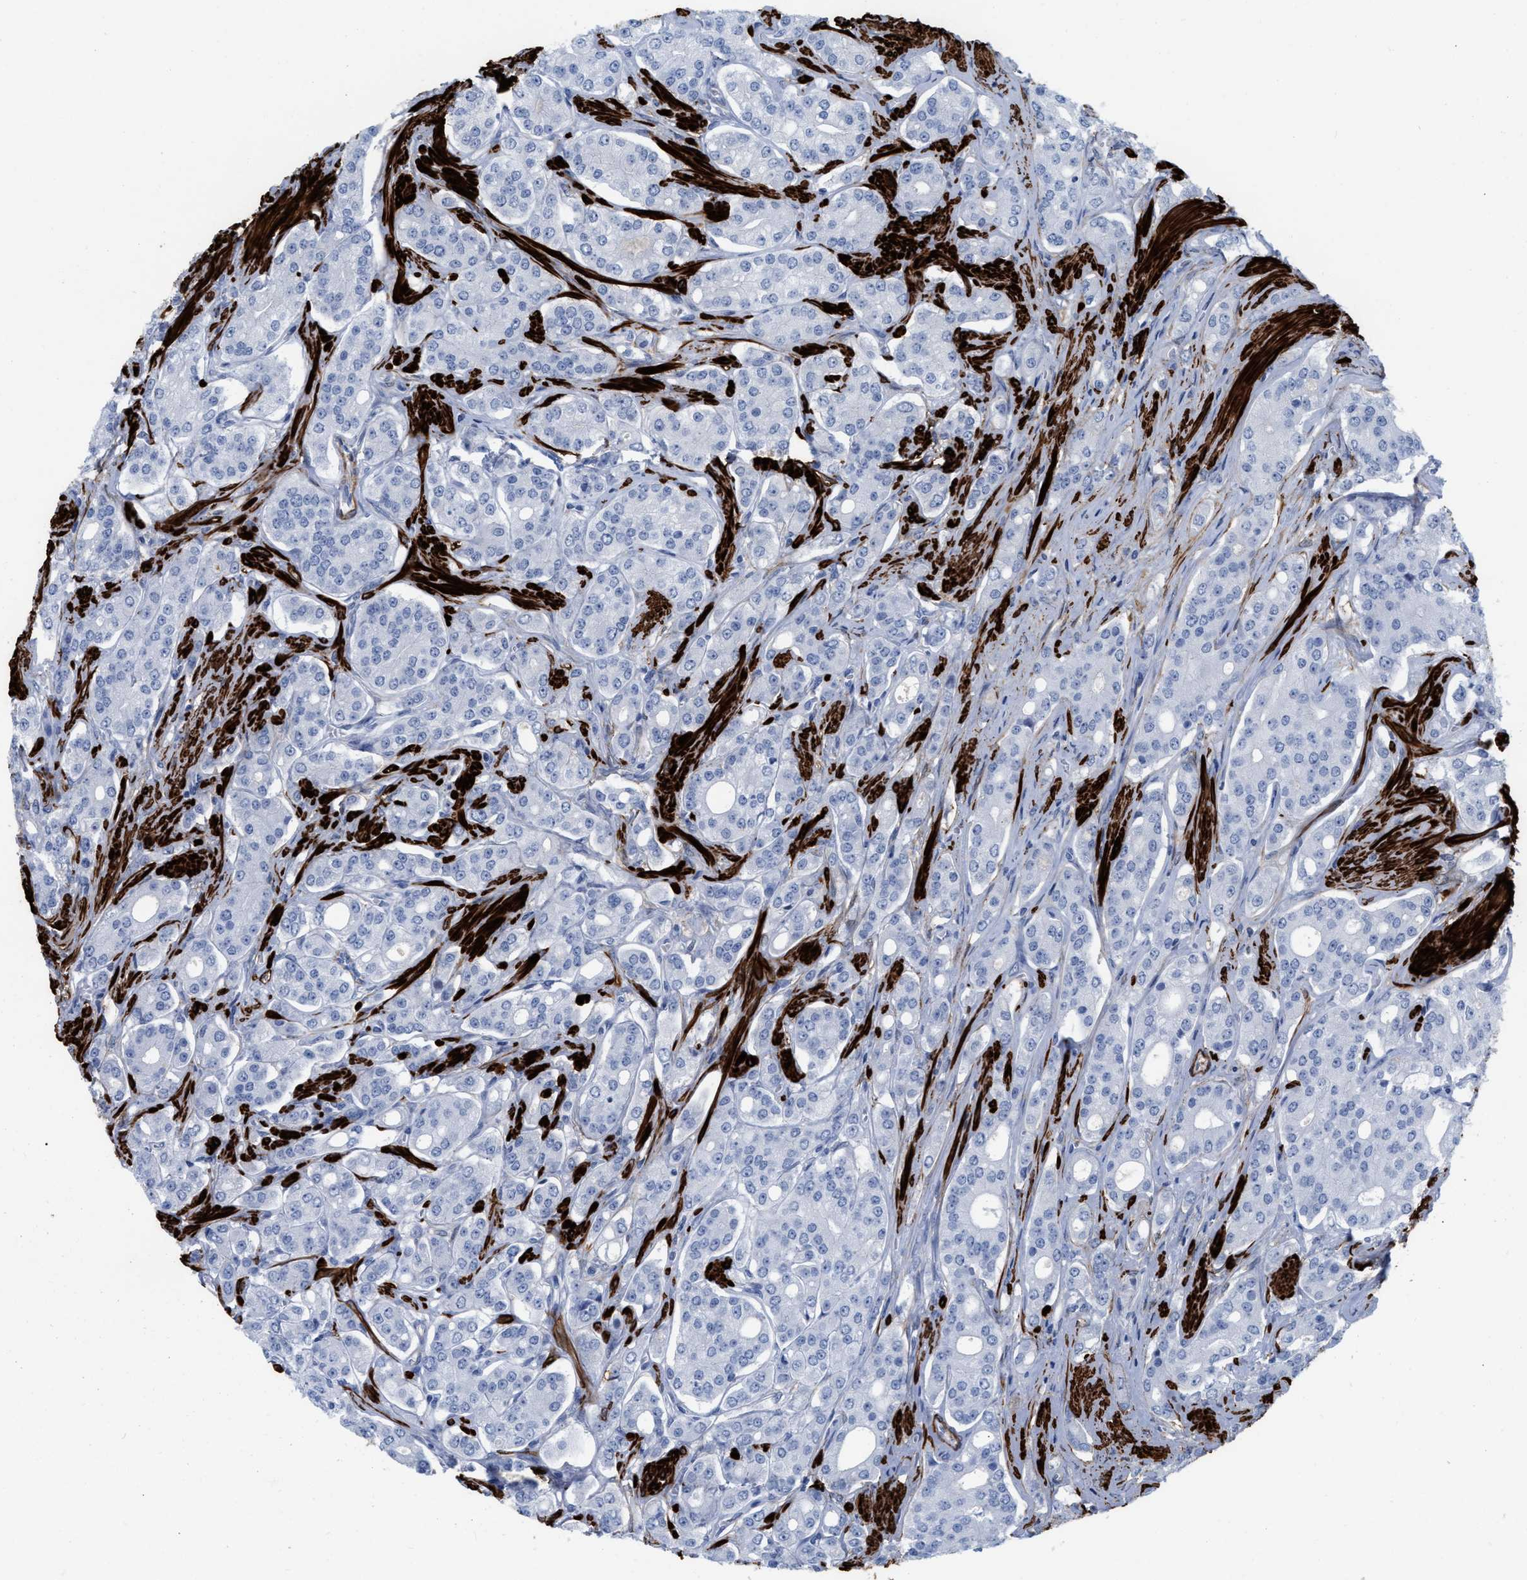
{"staining": {"intensity": "negative", "quantity": "none", "location": "none"}, "tissue": "prostate cancer", "cell_type": "Tumor cells", "image_type": "cancer", "snomed": [{"axis": "morphology", "description": "Adenocarcinoma, High grade"}, {"axis": "topography", "description": "Prostate"}], "caption": "An immunohistochemistry image of high-grade adenocarcinoma (prostate) is shown. There is no staining in tumor cells of high-grade adenocarcinoma (prostate).", "gene": "TAGLN", "patient": {"sex": "male", "age": 71}}